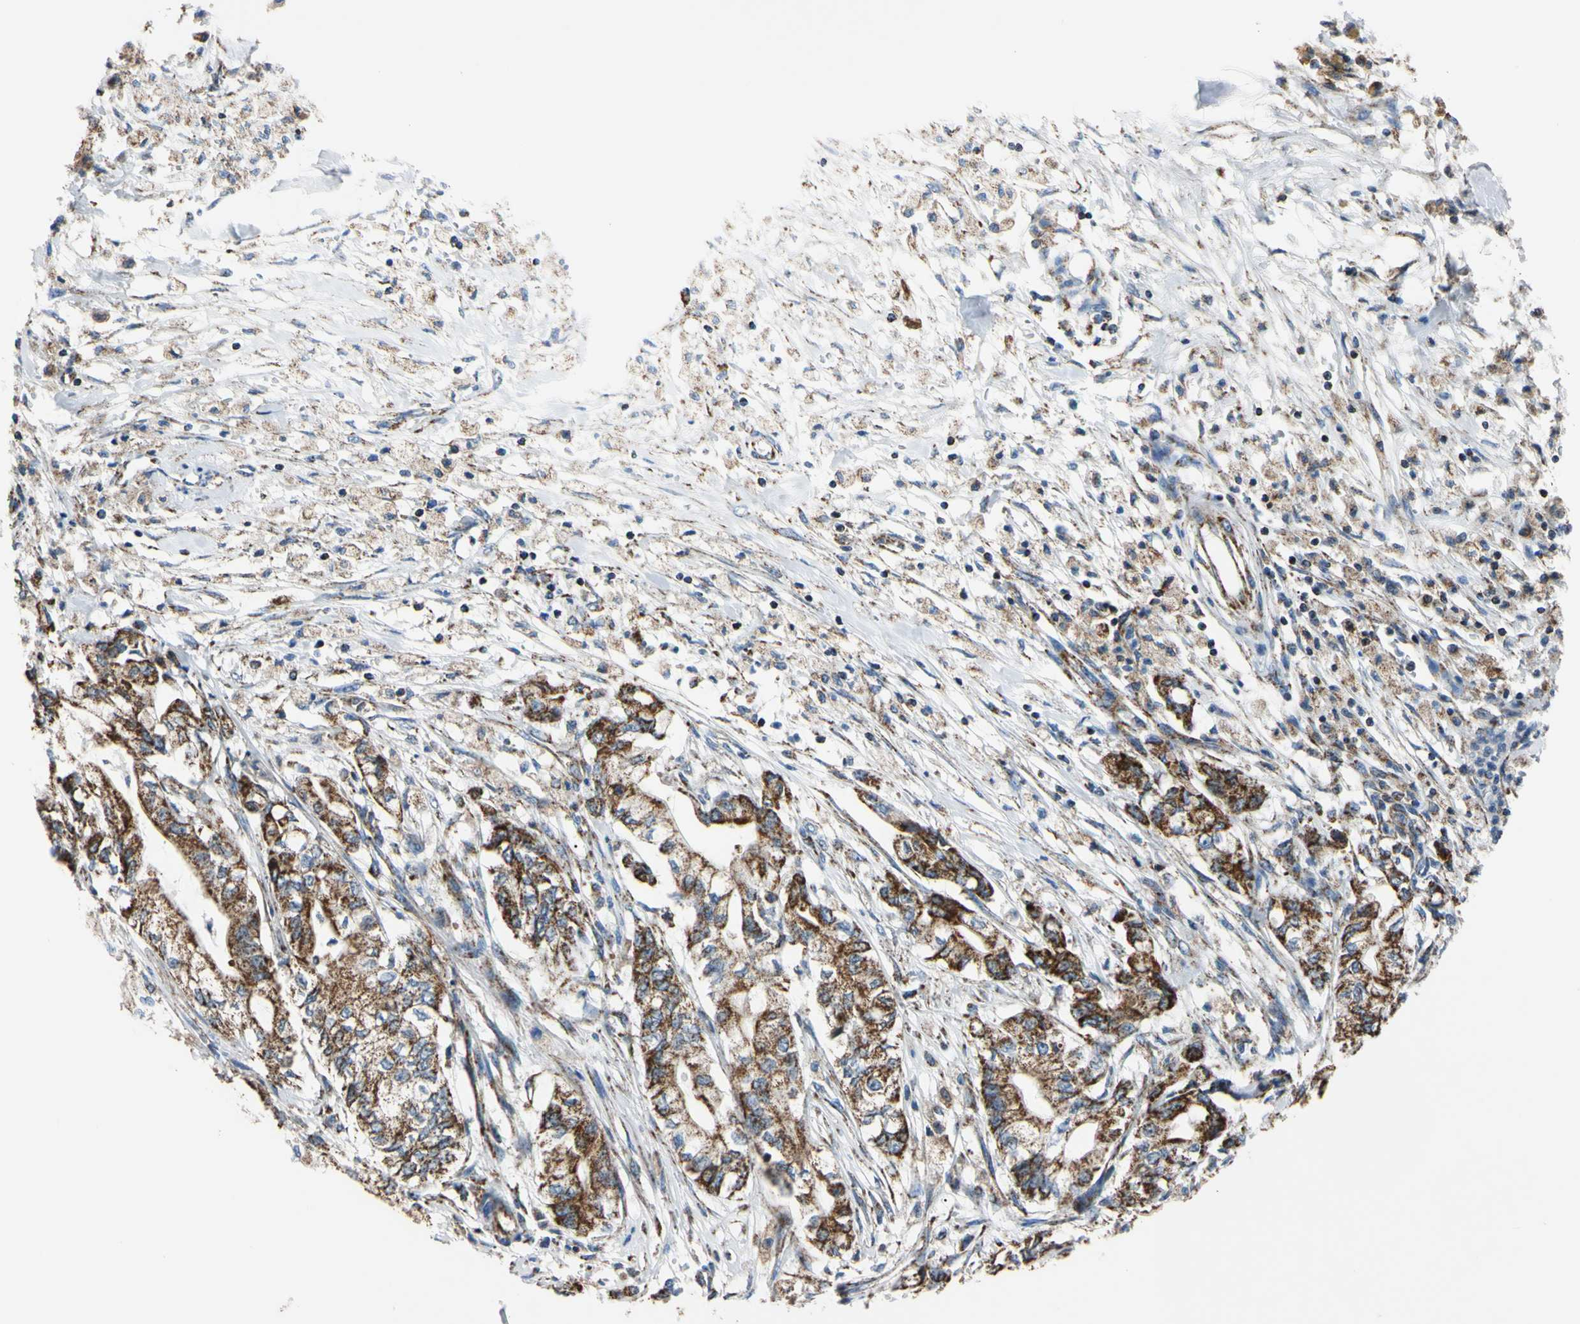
{"staining": {"intensity": "strong", "quantity": ">75%", "location": "cytoplasmic/membranous"}, "tissue": "pancreatic cancer", "cell_type": "Tumor cells", "image_type": "cancer", "snomed": [{"axis": "morphology", "description": "Adenocarcinoma, NOS"}, {"axis": "topography", "description": "Pancreas"}], "caption": "IHC of pancreatic cancer (adenocarcinoma) displays high levels of strong cytoplasmic/membranous expression in about >75% of tumor cells.", "gene": "CLPP", "patient": {"sex": "male", "age": 70}}